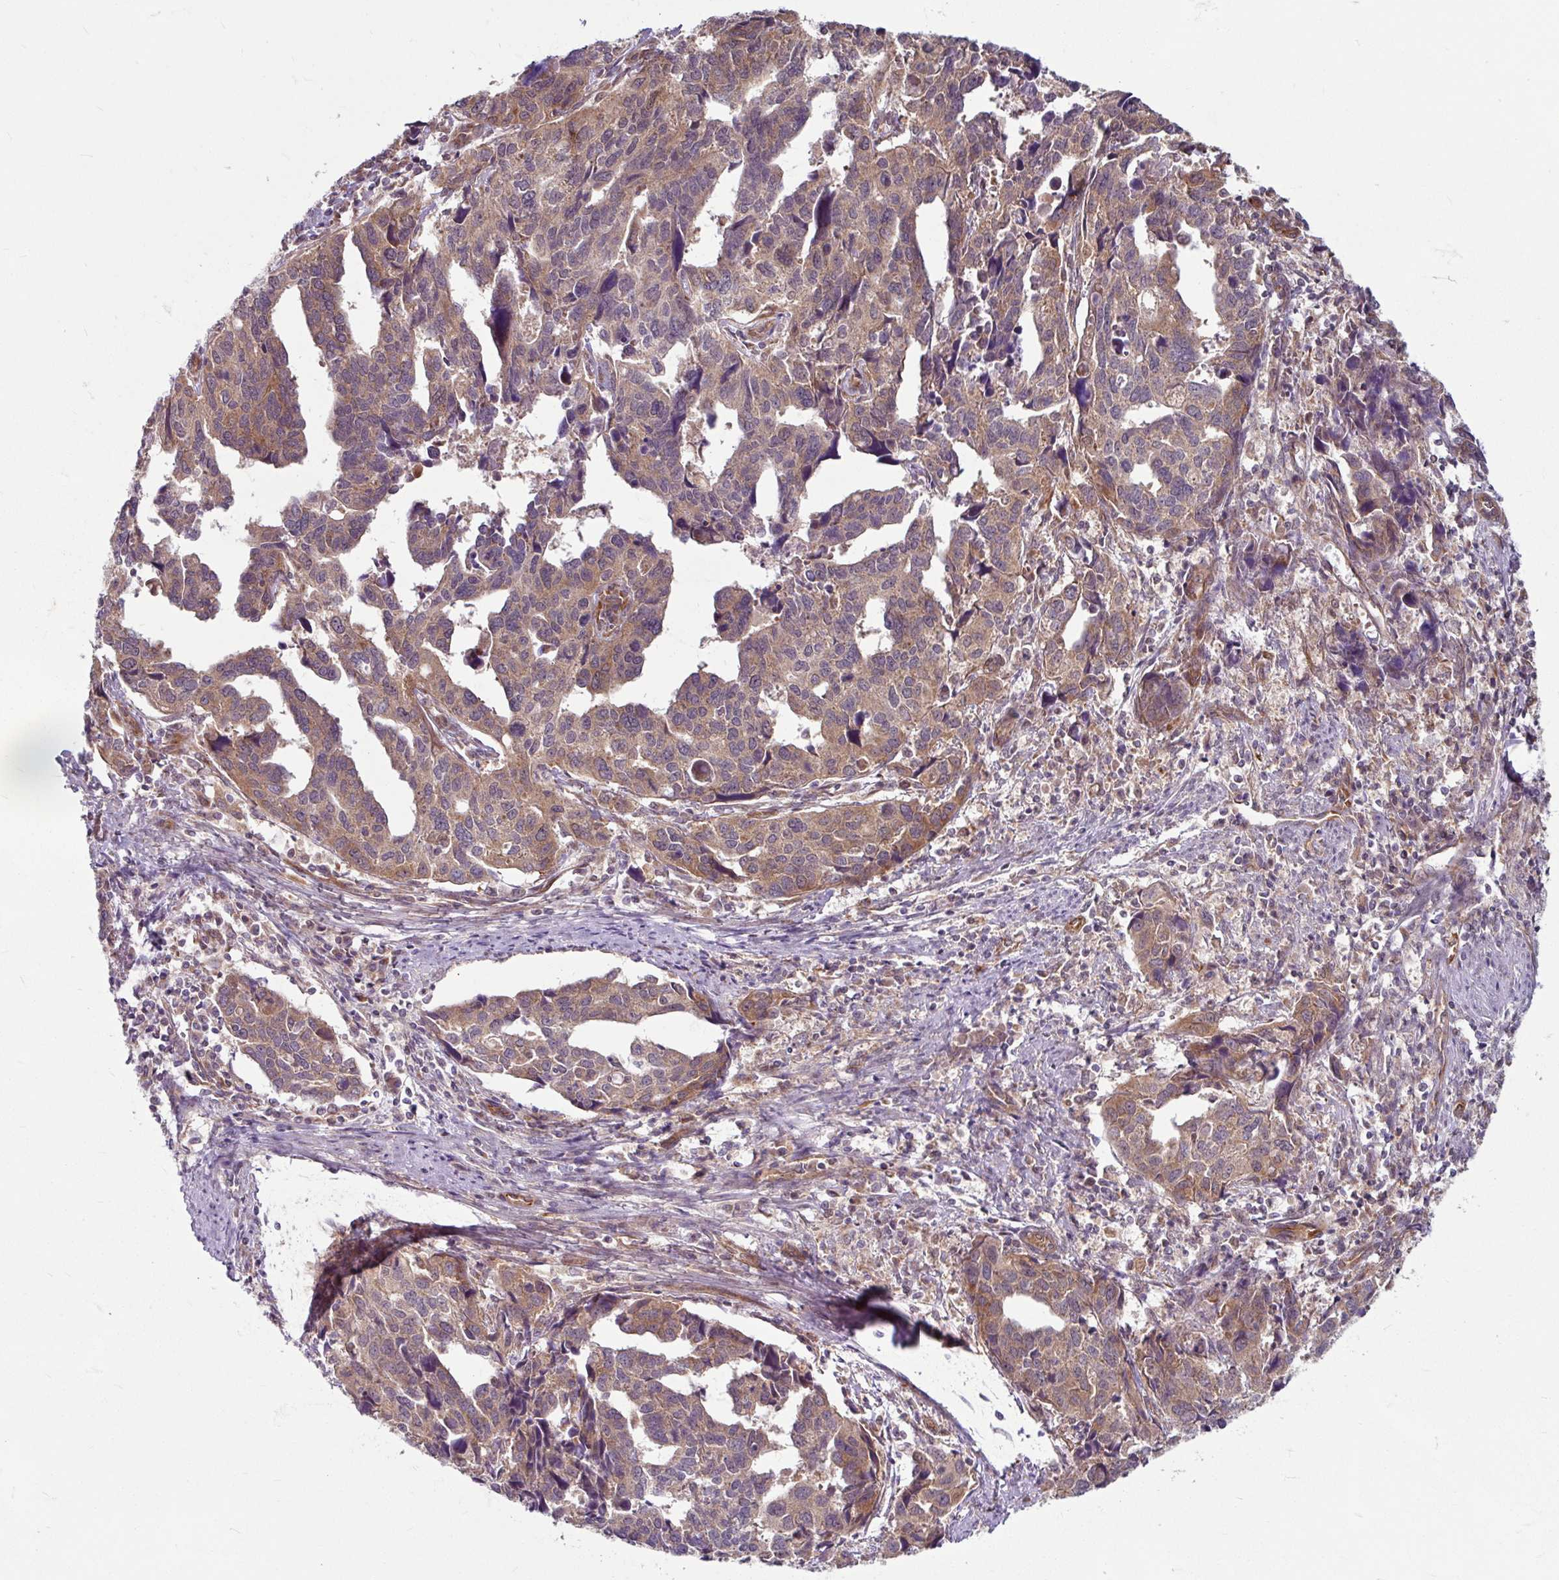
{"staining": {"intensity": "weak", "quantity": "25%-75%", "location": "cytoplasmic/membranous"}, "tissue": "endometrial cancer", "cell_type": "Tumor cells", "image_type": "cancer", "snomed": [{"axis": "morphology", "description": "Adenocarcinoma, NOS"}, {"axis": "topography", "description": "Endometrium"}], "caption": "Tumor cells demonstrate low levels of weak cytoplasmic/membranous expression in approximately 25%-75% of cells in human endometrial adenocarcinoma. (IHC, brightfield microscopy, high magnification).", "gene": "DAAM2", "patient": {"sex": "female", "age": 73}}